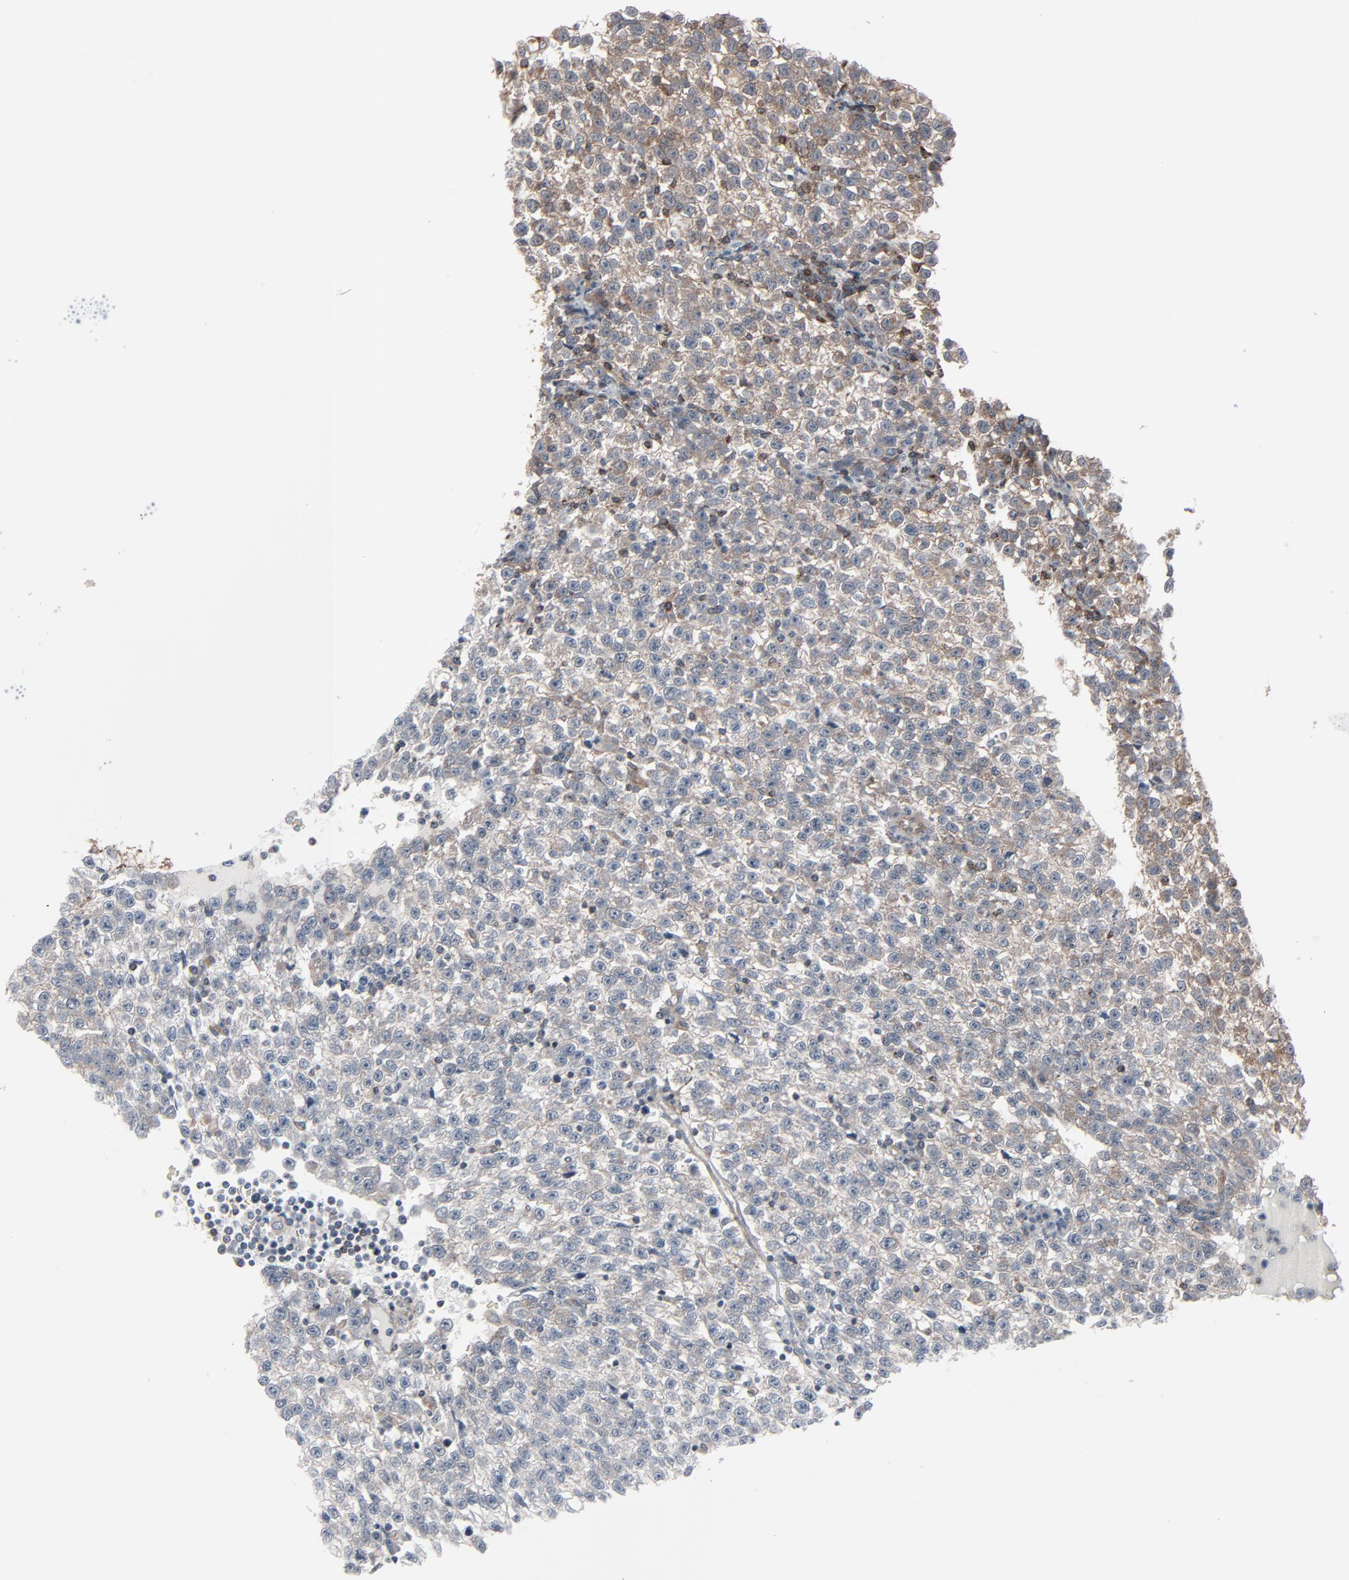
{"staining": {"intensity": "negative", "quantity": "none", "location": "none"}, "tissue": "testis cancer", "cell_type": "Tumor cells", "image_type": "cancer", "snomed": [{"axis": "morphology", "description": "Seminoma, NOS"}, {"axis": "topography", "description": "Testis"}], "caption": "Protein analysis of testis cancer (seminoma) displays no significant staining in tumor cells.", "gene": "OPTN", "patient": {"sex": "male", "age": 35}}